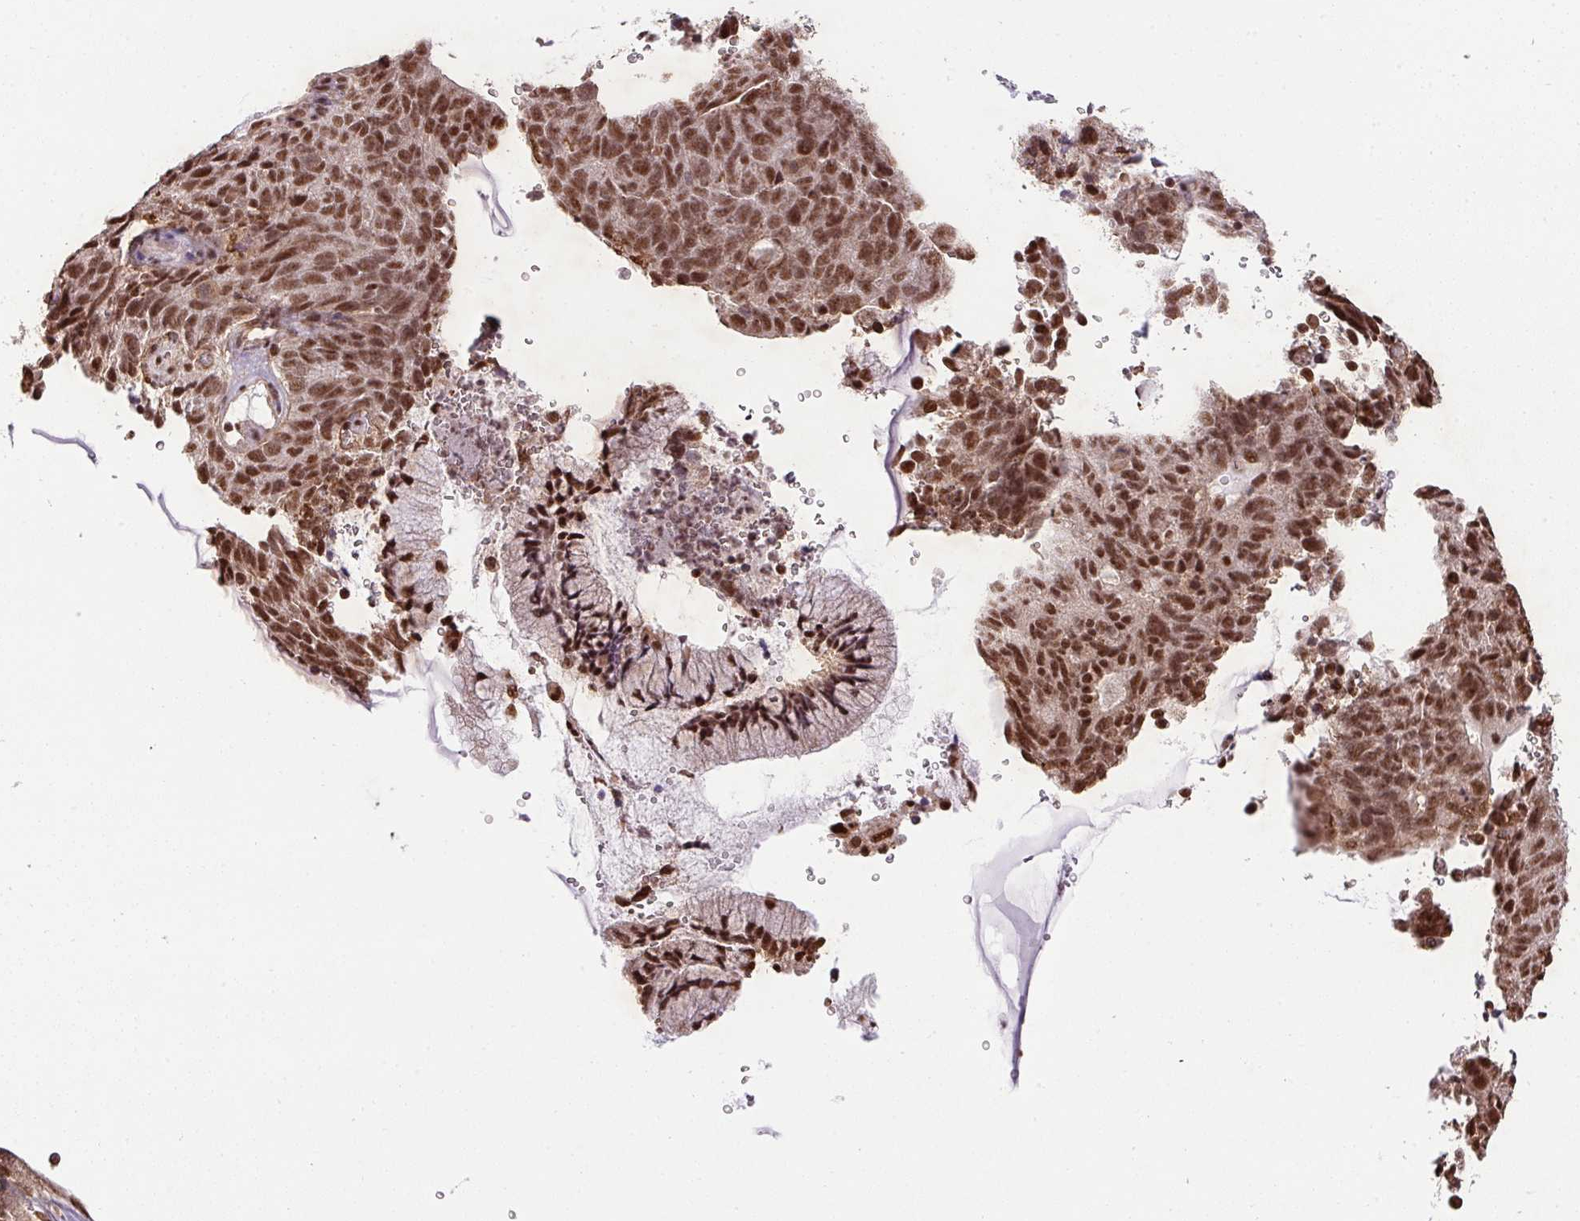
{"staining": {"intensity": "strong", "quantity": ">75%", "location": "cytoplasmic/membranous,nuclear"}, "tissue": "cervical cancer", "cell_type": "Tumor cells", "image_type": "cancer", "snomed": [{"axis": "morphology", "description": "Adenocarcinoma, NOS"}, {"axis": "topography", "description": "Cervix"}], "caption": "A histopathology image of human cervical adenocarcinoma stained for a protein demonstrates strong cytoplasmic/membranous and nuclear brown staining in tumor cells.", "gene": "PLK1", "patient": {"sex": "female", "age": 38}}